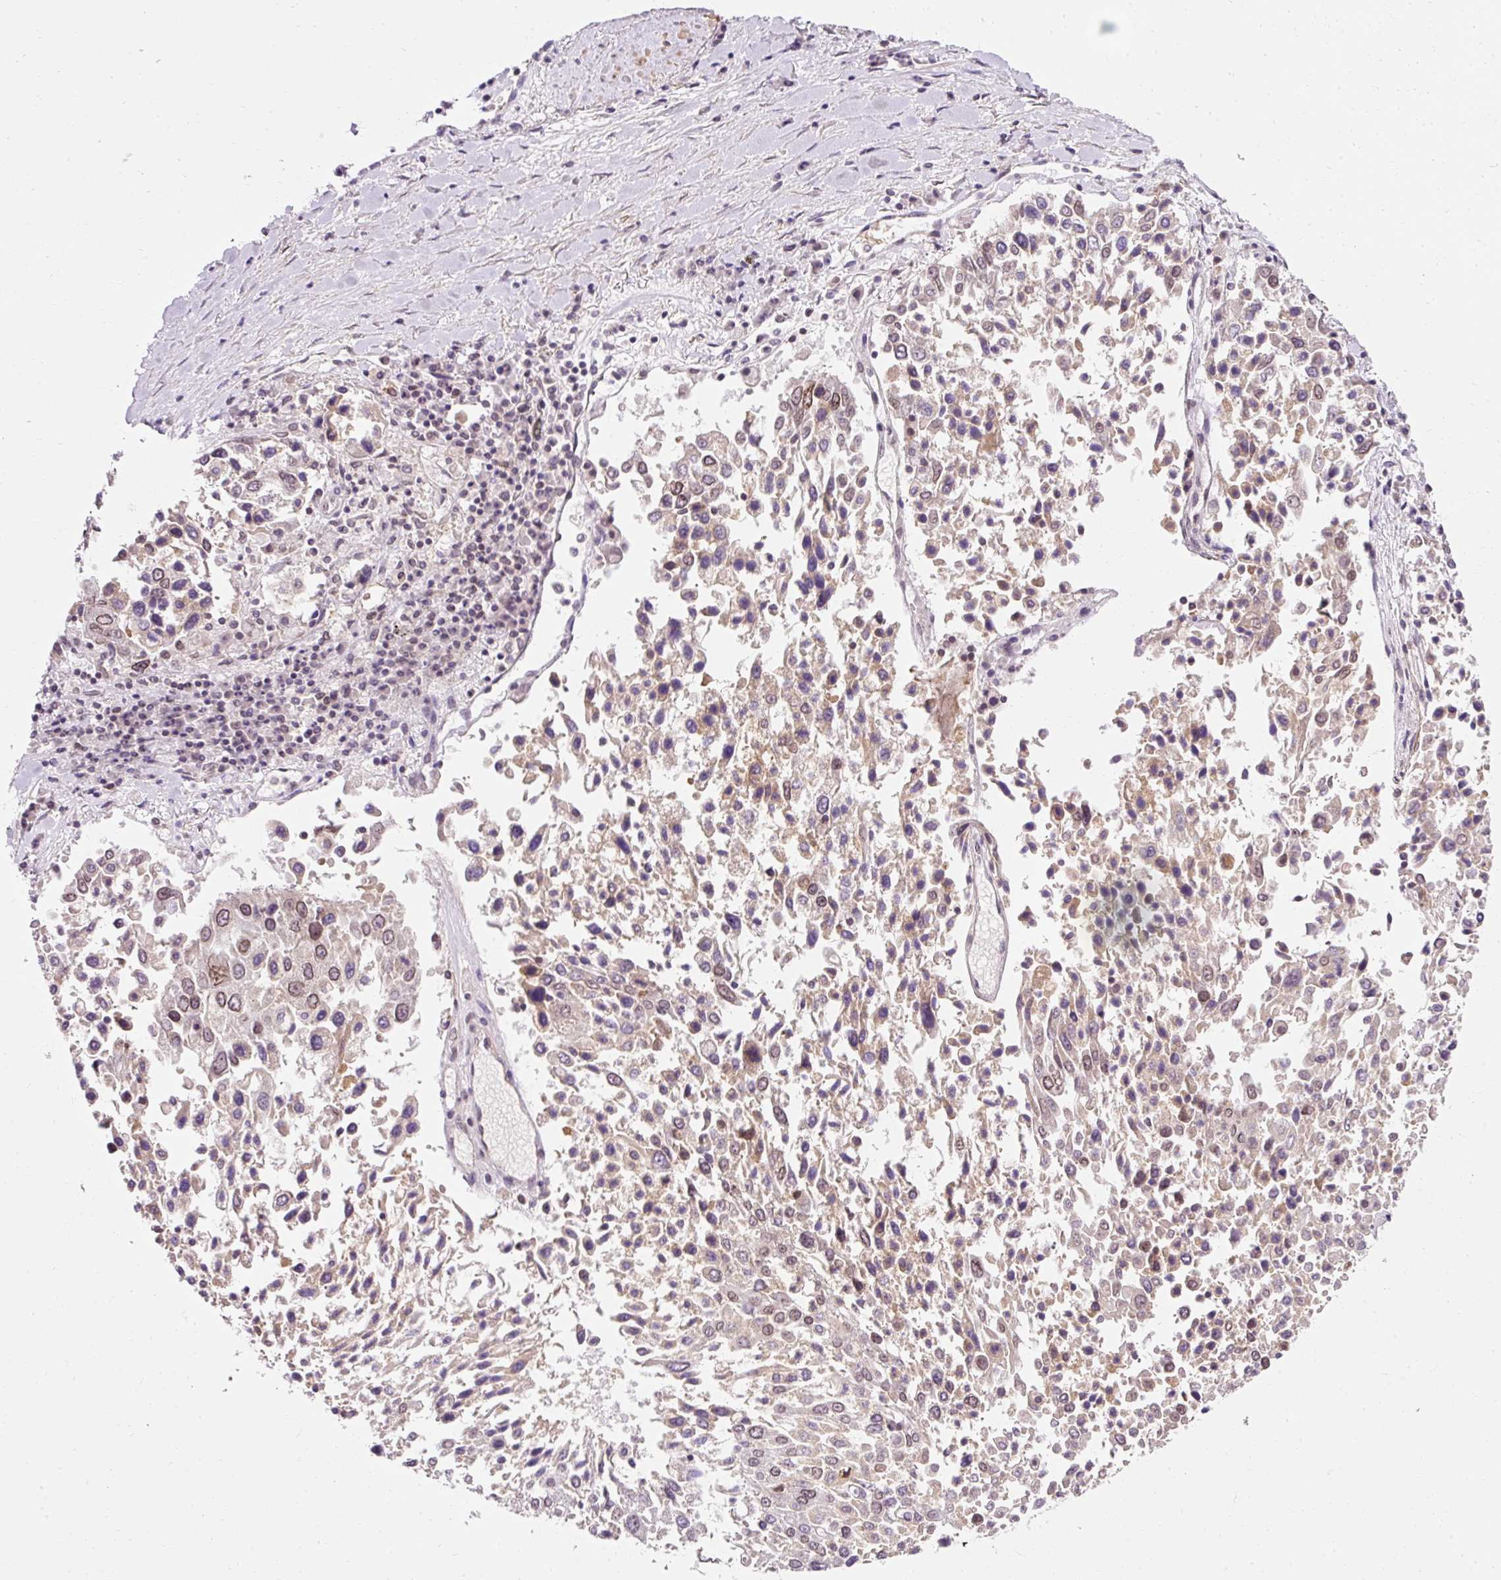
{"staining": {"intensity": "weak", "quantity": "25%-75%", "location": "cytoplasmic/membranous,nuclear"}, "tissue": "lung cancer", "cell_type": "Tumor cells", "image_type": "cancer", "snomed": [{"axis": "morphology", "description": "Squamous cell carcinoma, NOS"}, {"axis": "topography", "description": "Lung"}], "caption": "Protein positivity by IHC shows weak cytoplasmic/membranous and nuclear expression in about 25%-75% of tumor cells in lung cancer (squamous cell carcinoma).", "gene": "ZNF610", "patient": {"sex": "male", "age": 65}}